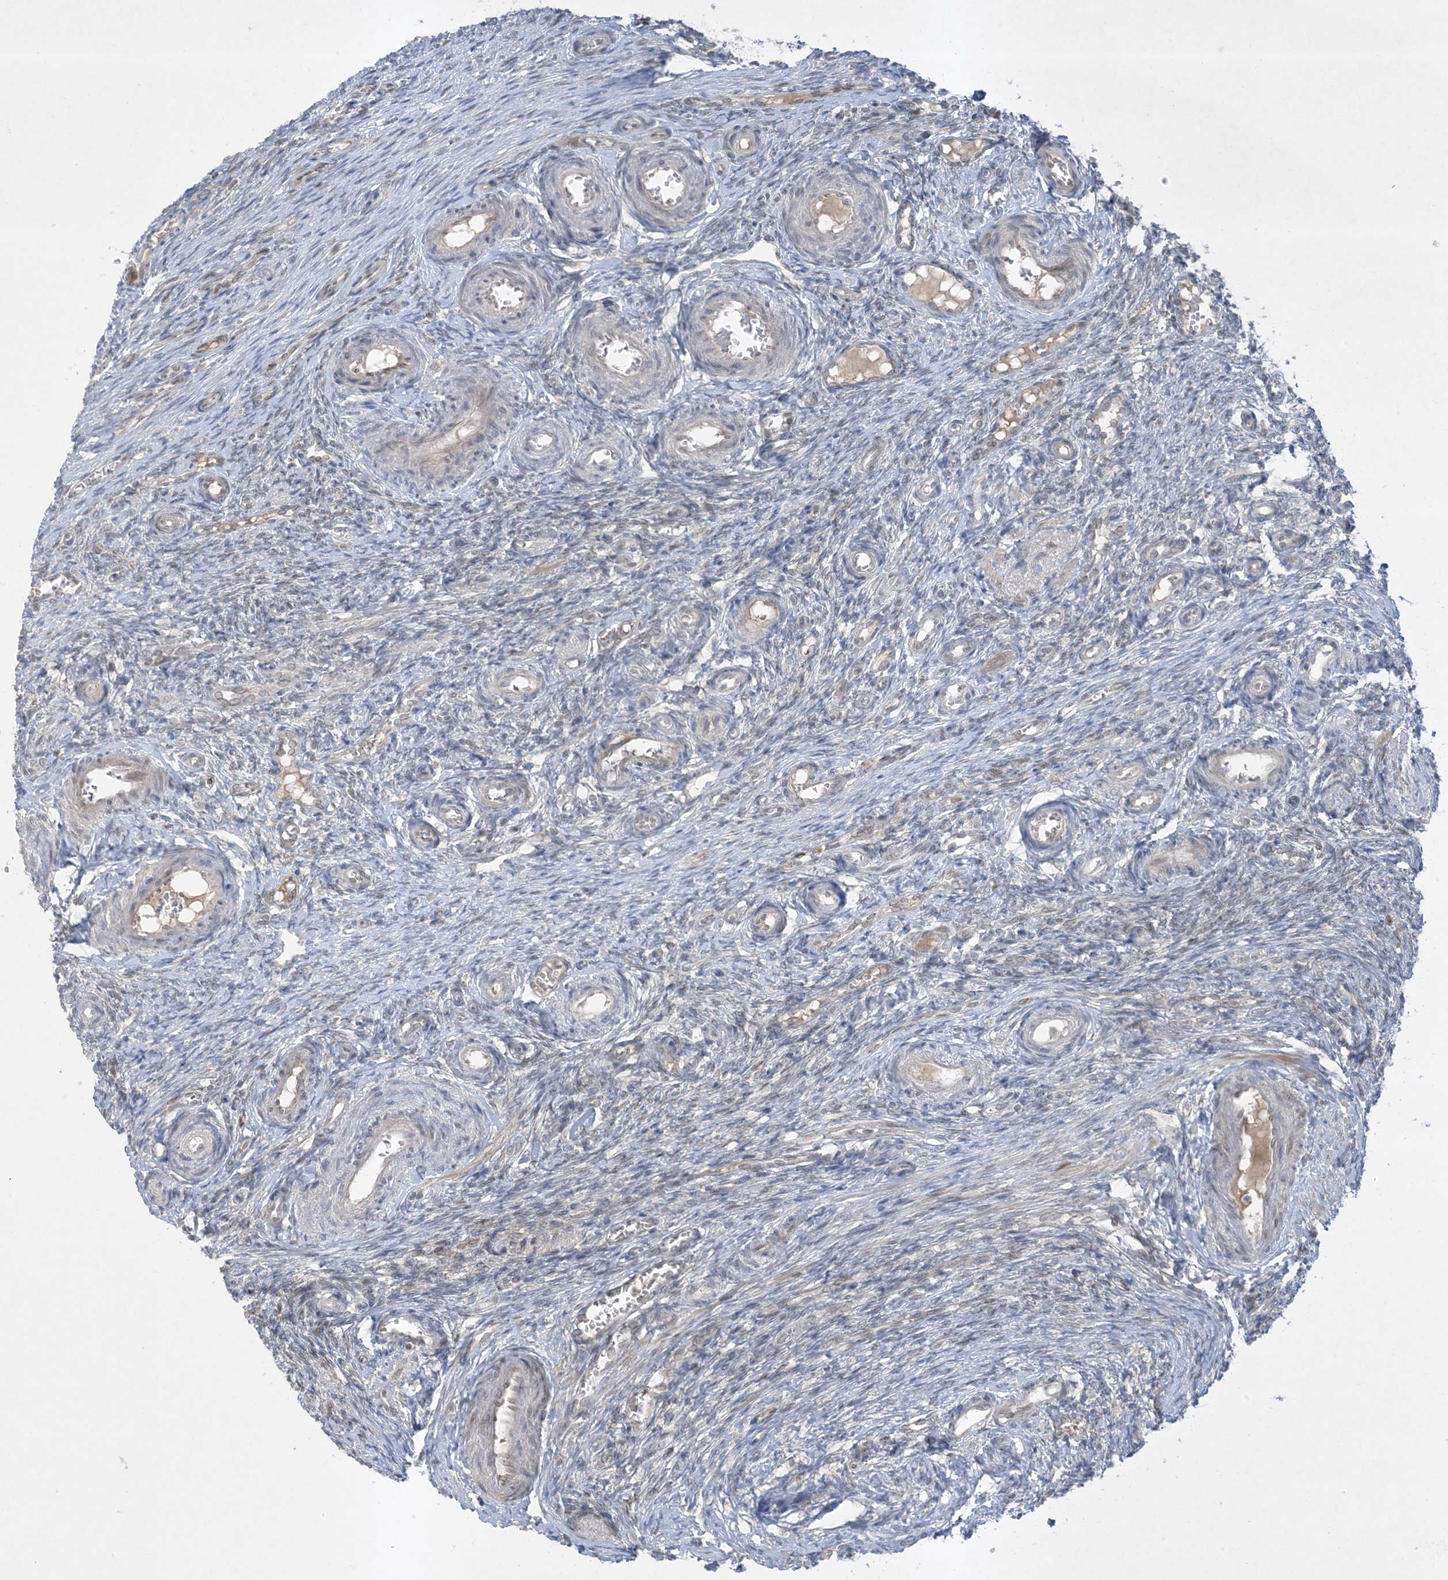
{"staining": {"intensity": "negative", "quantity": "none", "location": "none"}, "tissue": "ovary", "cell_type": "Ovarian stroma cells", "image_type": "normal", "snomed": [{"axis": "morphology", "description": "Adenocarcinoma, NOS"}, {"axis": "topography", "description": "Endometrium"}], "caption": "This is an immunohistochemistry micrograph of normal ovary. There is no positivity in ovarian stroma cells.", "gene": "FNDC1", "patient": {"sex": "female", "age": 32}}